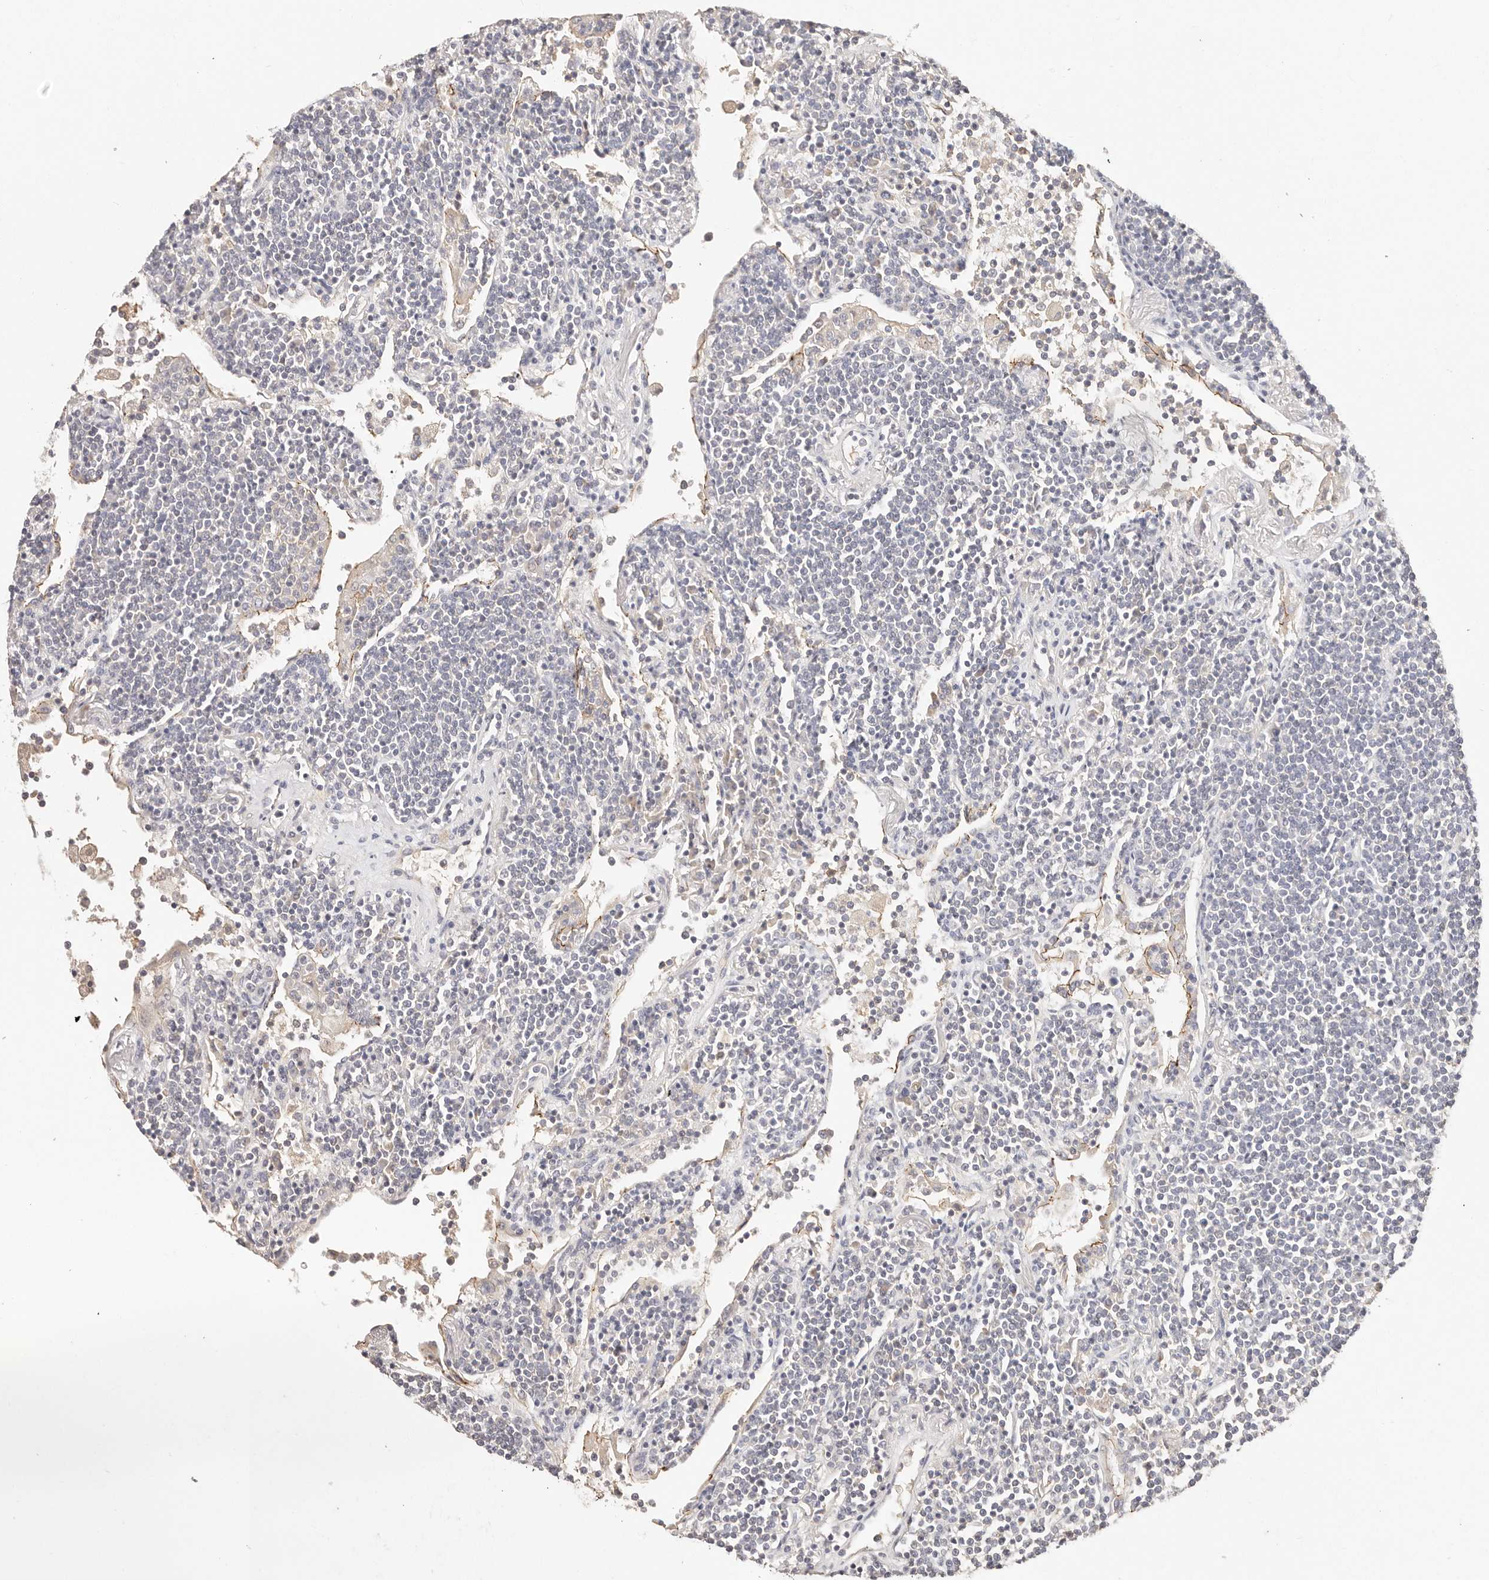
{"staining": {"intensity": "negative", "quantity": "none", "location": "none"}, "tissue": "lymphoma", "cell_type": "Tumor cells", "image_type": "cancer", "snomed": [{"axis": "morphology", "description": "Malignant lymphoma, non-Hodgkin's type, Low grade"}, {"axis": "topography", "description": "Lung"}], "caption": "A high-resolution image shows IHC staining of low-grade malignant lymphoma, non-Hodgkin's type, which shows no significant staining in tumor cells.", "gene": "CXADR", "patient": {"sex": "female", "age": 71}}